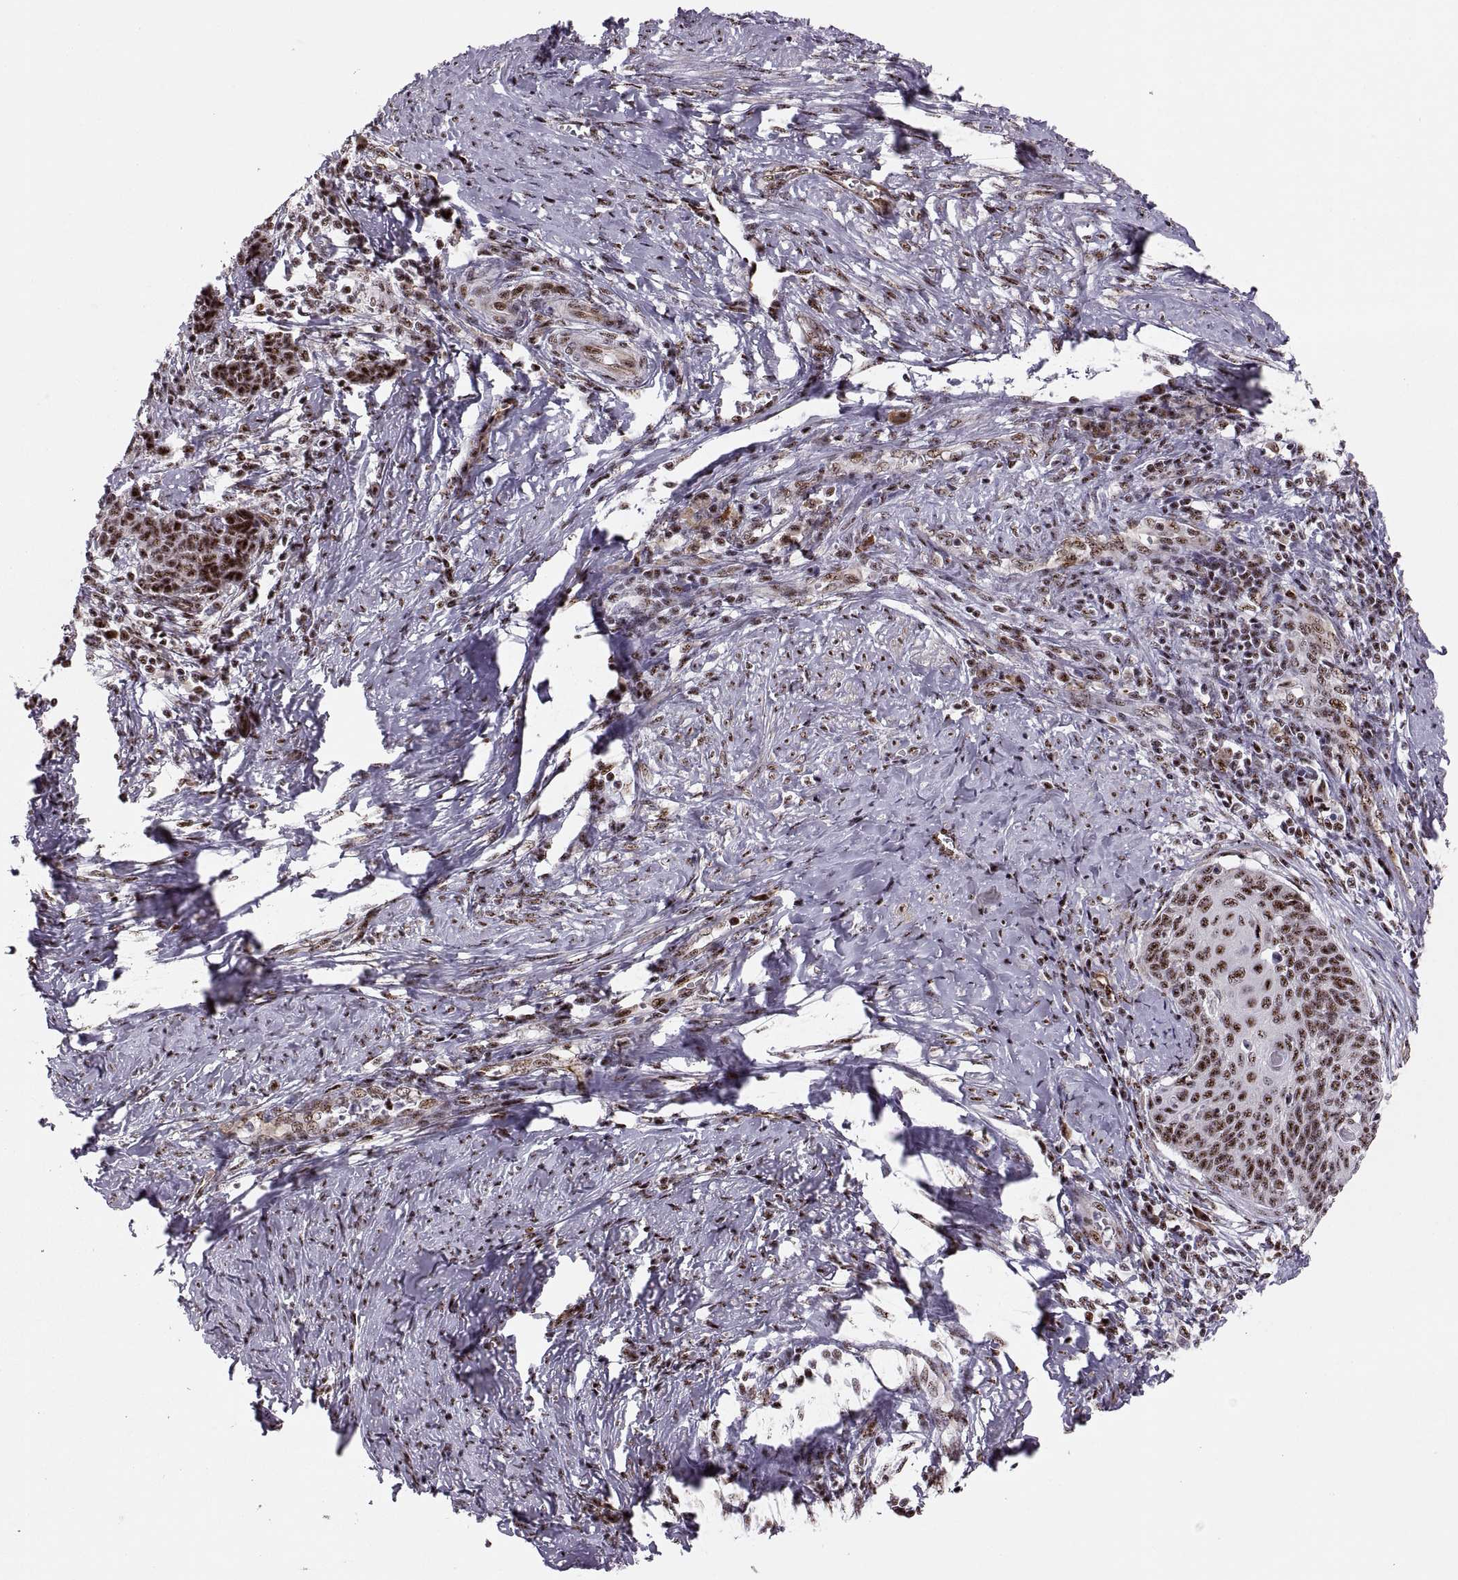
{"staining": {"intensity": "moderate", "quantity": "25%-75%", "location": "nuclear"}, "tissue": "cervical cancer", "cell_type": "Tumor cells", "image_type": "cancer", "snomed": [{"axis": "morphology", "description": "Squamous cell carcinoma, NOS"}, {"axis": "topography", "description": "Cervix"}], "caption": "Immunohistochemical staining of human cervical squamous cell carcinoma reveals medium levels of moderate nuclear positivity in about 25%-75% of tumor cells.", "gene": "ZCCHC17", "patient": {"sex": "female", "age": 39}}